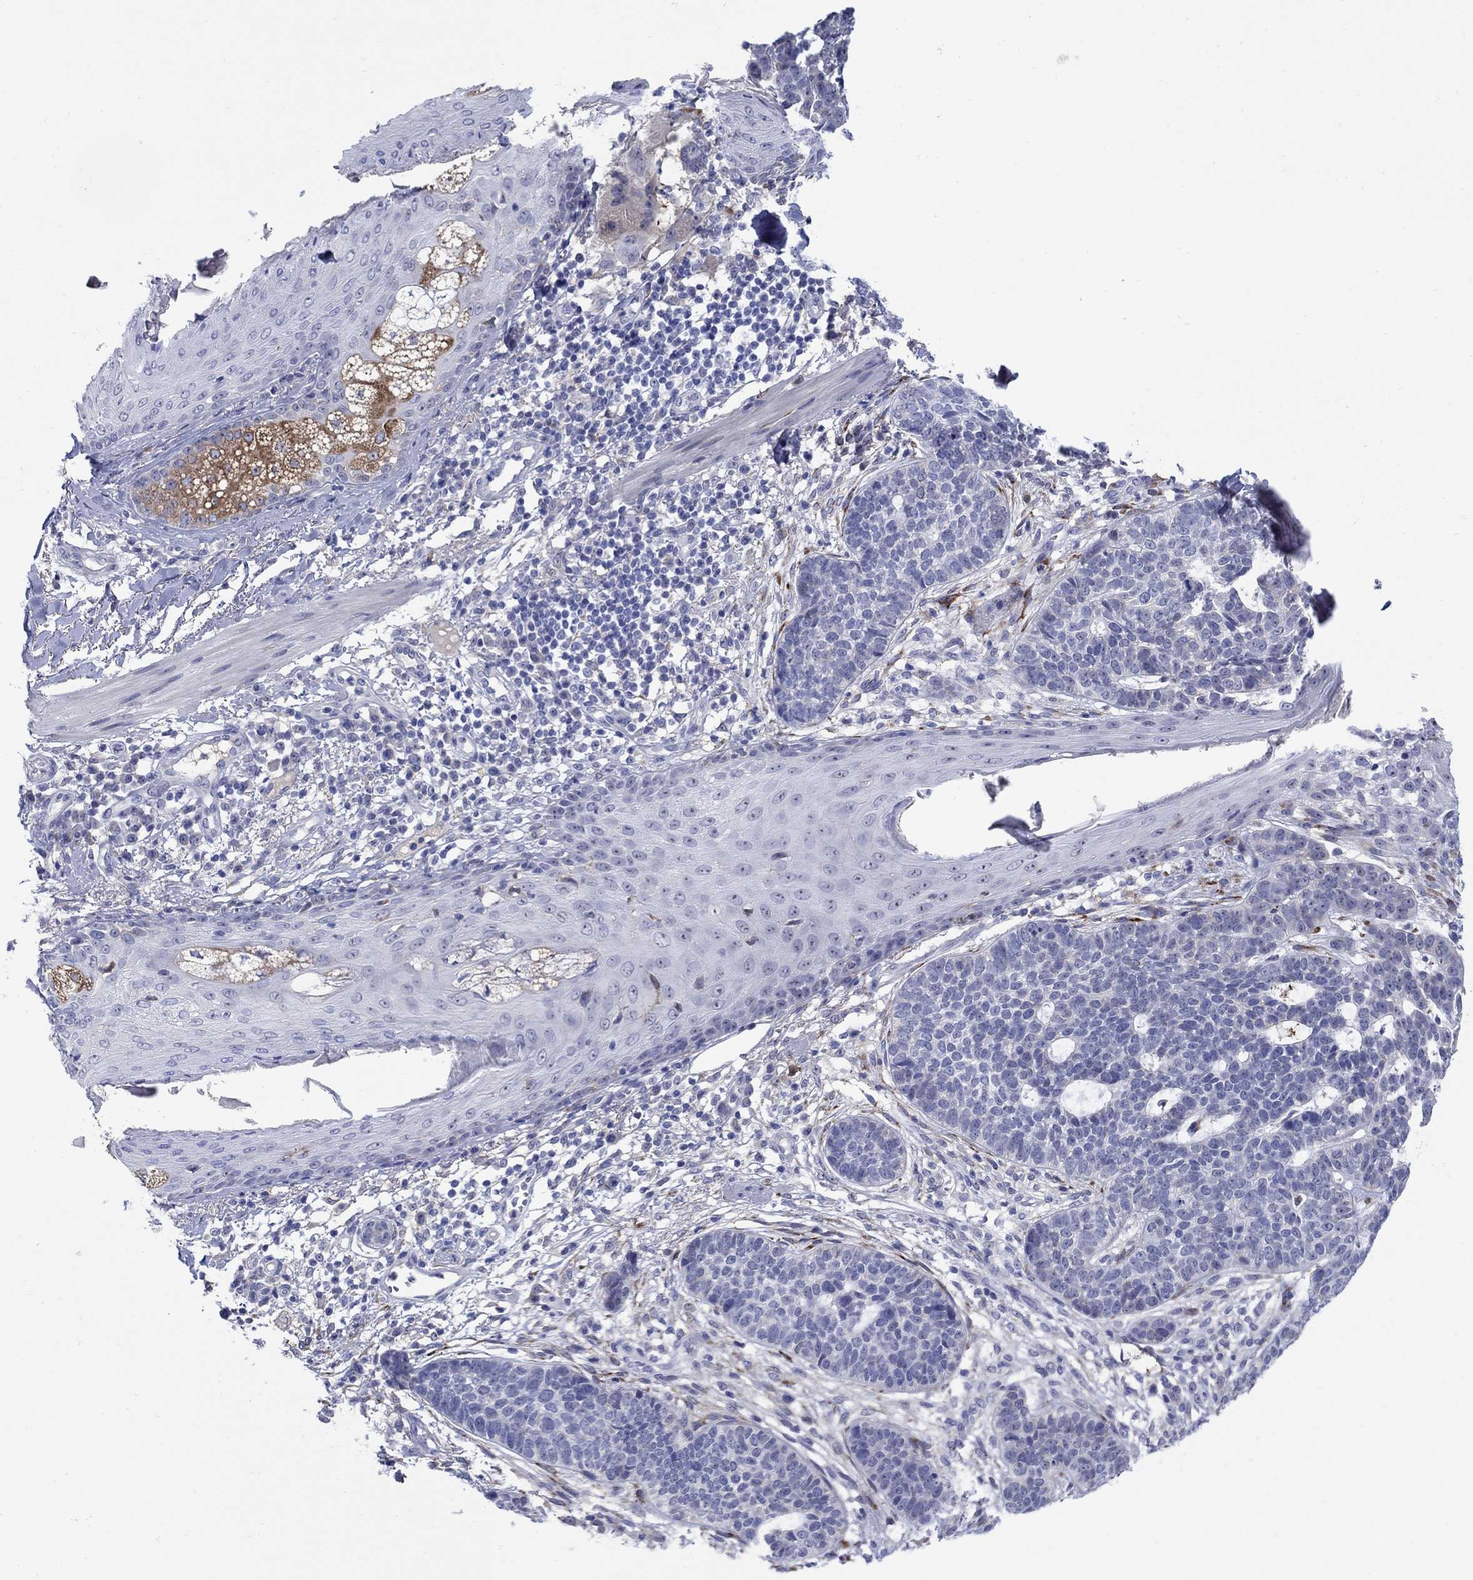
{"staining": {"intensity": "negative", "quantity": "none", "location": "none"}, "tissue": "skin cancer", "cell_type": "Tumor cells", "image_type": "cancer", "snomed": [{"axis": "morphology", "description": "Squamous cell carcinoma, NOS"}, {"axis": "topography", "description": "Skin"}], "caption": "Tumor cells are negative for brown protein staining in skin cancer (squamous cell carcinoma). (DAB (3,3'-diaminobenzidine) IHC with hematoxylin counter stain).", "gene": "REEP2", "patient": {"sex": "male", "age": 88}}